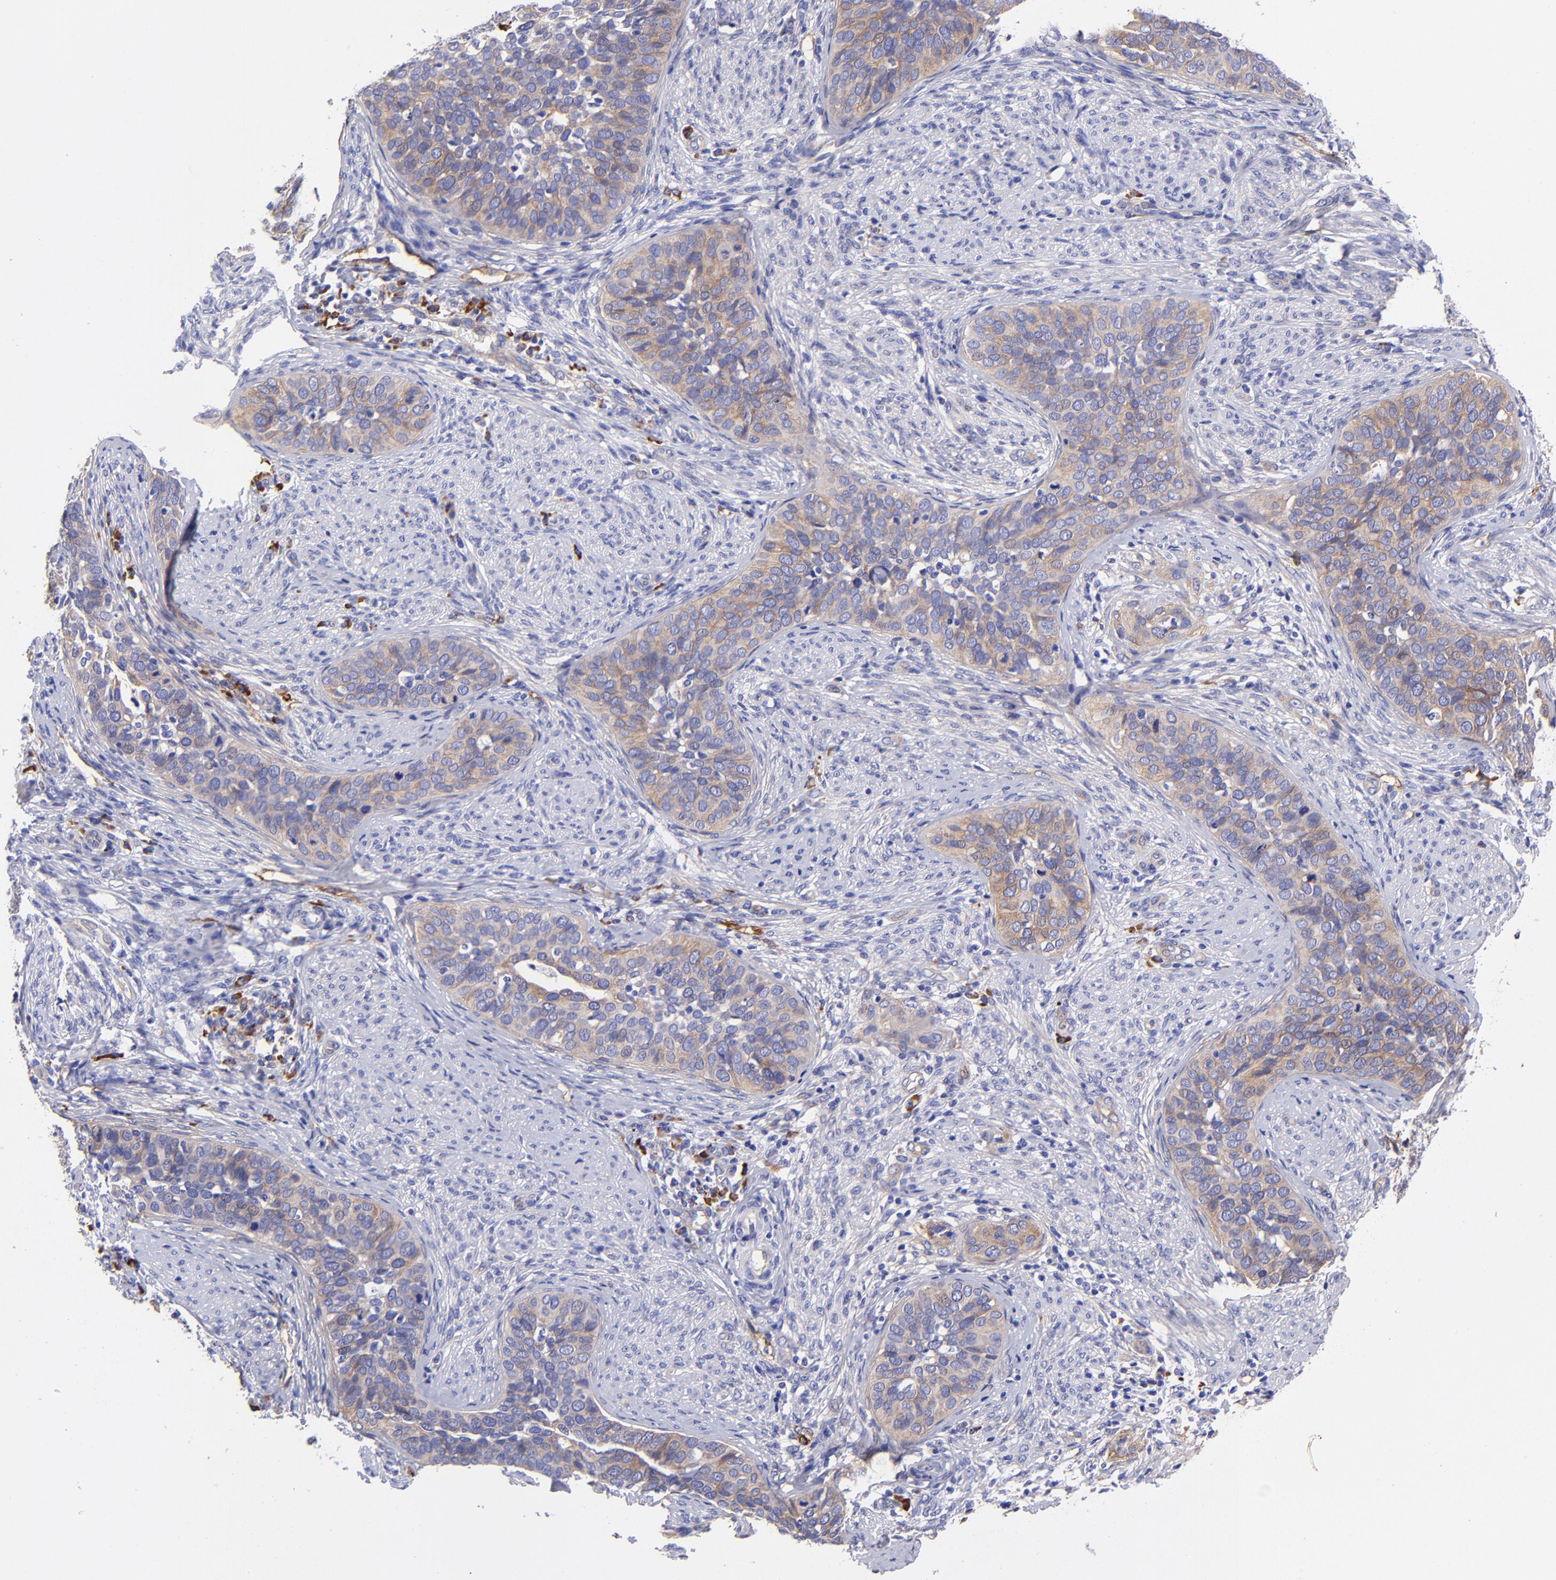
{"staining": {"intensity": "moderate", "quantity": "25%-75%", "location": "cytoplasmic/membranous"}, "tissue": "cervical cancer", "cell_type": "Tumor cells", "image_type": "cancer", "snomed": [{"axis": "morphology", "description": "Squamous cell carcinoma, NOS"}, {"axis": "topography", "description": "Cervix"}], "caption": "Tumor cells exhibit medium levels of moderate cytoplasmic/membranous staining in about 25%-75% of cells in human cervical cancer.", "gene": "PPFIBP1", "patient": {"sex": "female", "age": 31}}